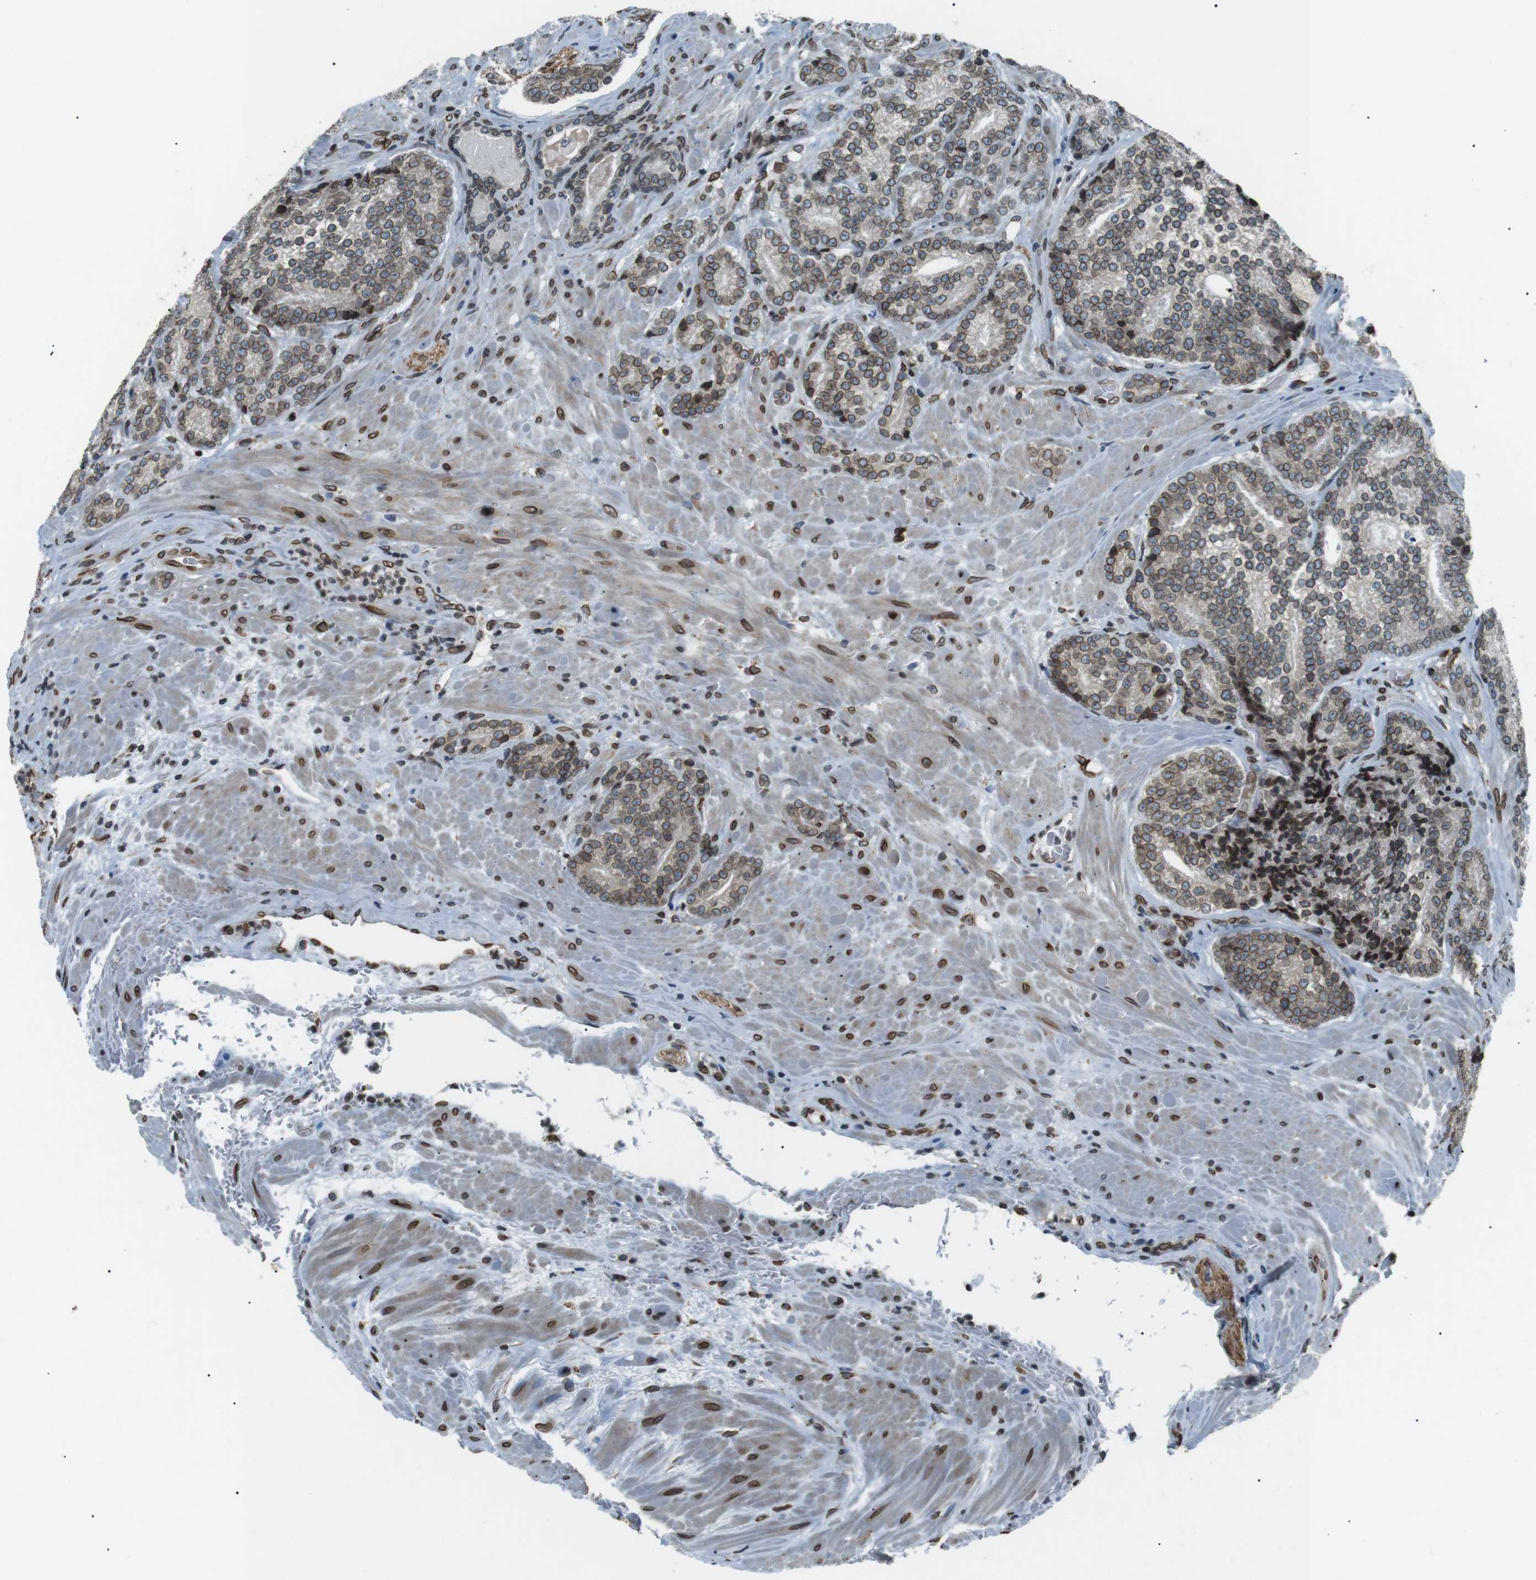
{"staining": {"intensity": "moderate", "quantity": ">75%", "location": "cytoplasmic/membranous,nuclear"}, "tissue": "prostate cancer", "cell_type": "Tumor cells", "image_type": "cancer", "snomed": [{"axis": "morphology", "description": "Adenocarcinoma, High grade"}, {"axis": "topography", "description": "Prostate"}], "caption": "DAB (3,3'-diaminobenzidine) immunohistochemical staining of prostate cancer reveals moderate cytoplasmic/membranous and nuclear protein staining in approximately >75% of tumor cells.", "gene": "TMX4", "patient": {"sex": "male", "age": 61}}